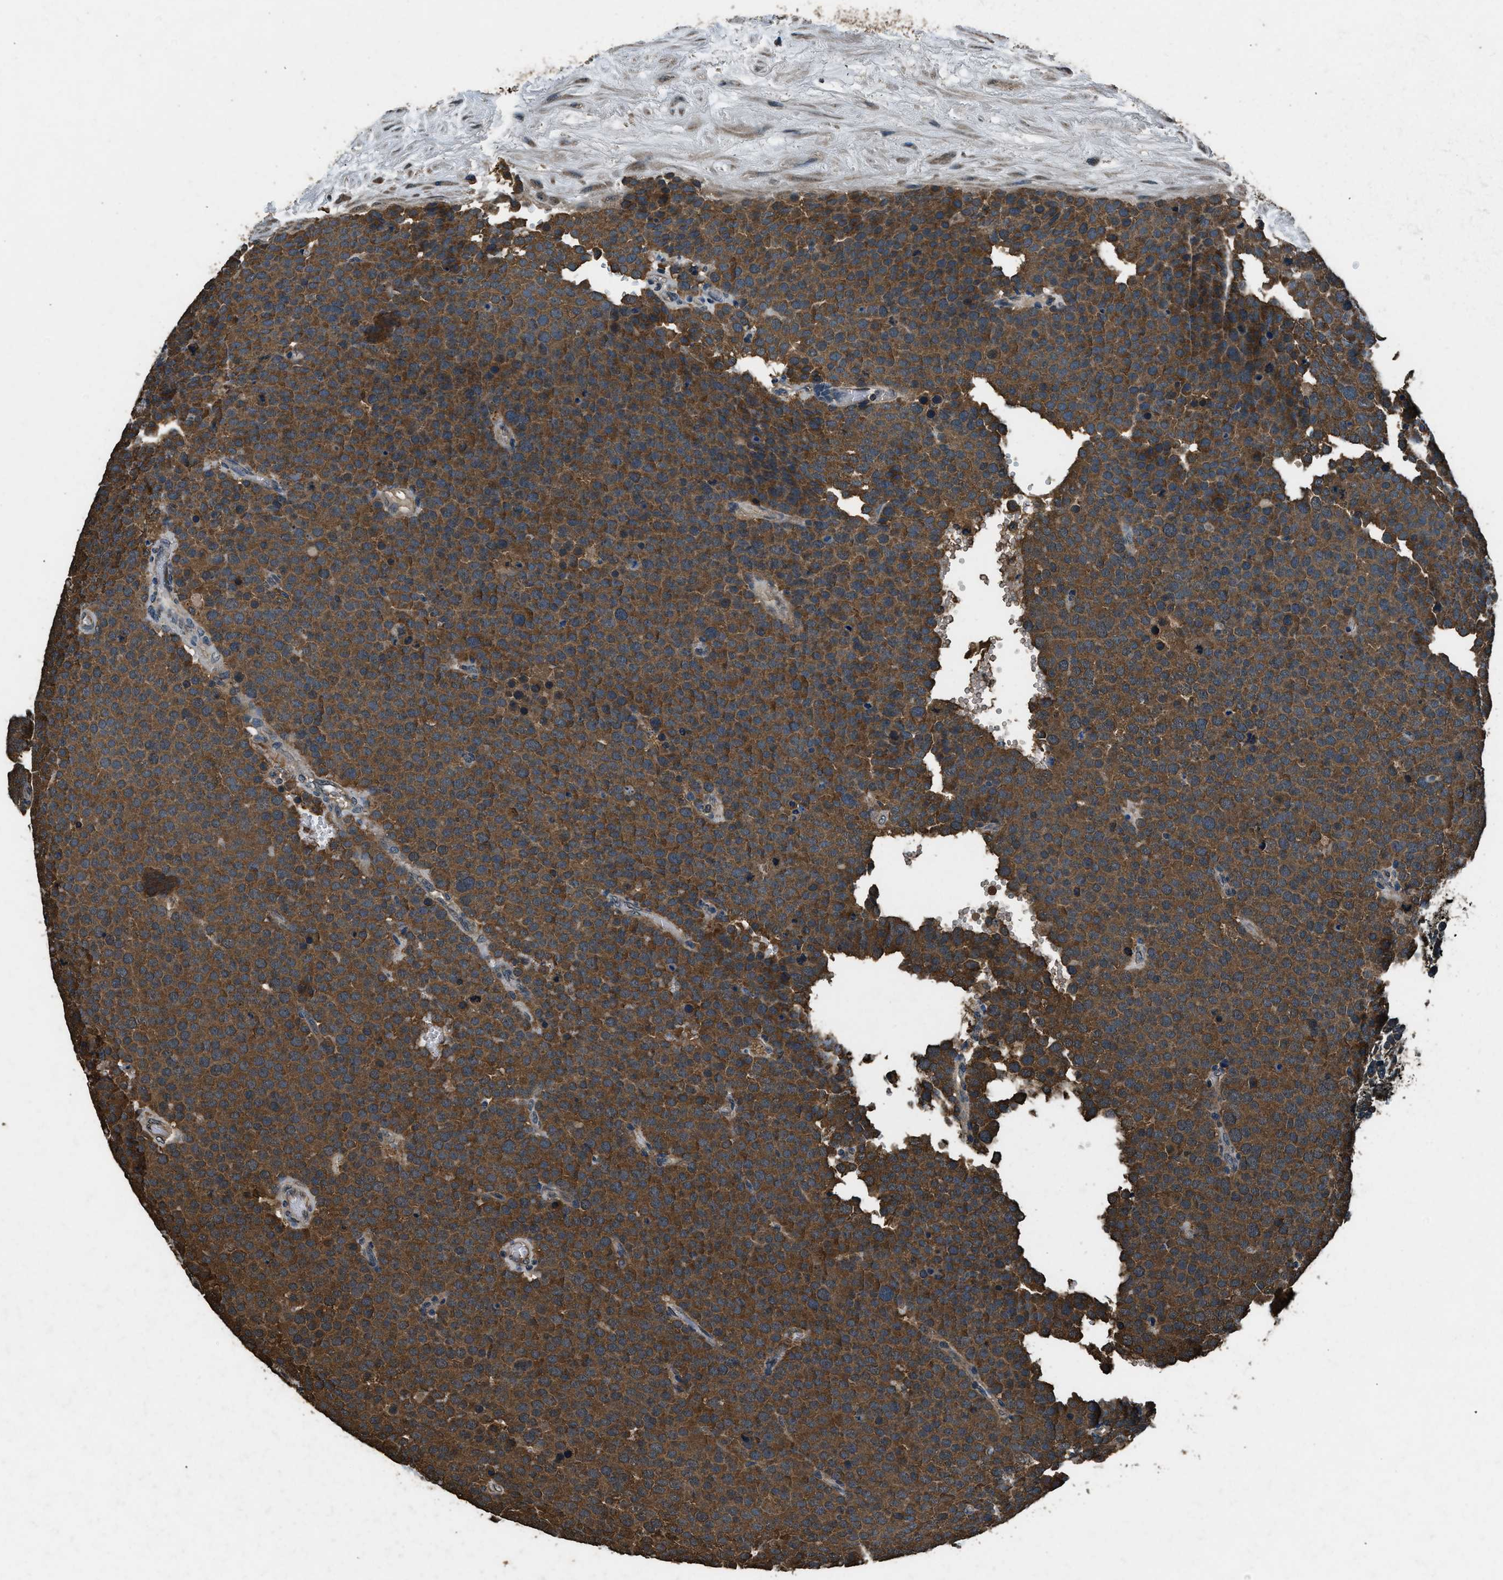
{"staining": {"intensity": "strong", "quantity": ">75%", "location": "cytoplasmic/membranous"}, "tissue": "testis cancer", "cell_type": "Tumor cells", "image_type": "cancer", "snomed": [{"axis": "morphology", "description": "Normal tissue, NOS"}, {"axis": "morphology", "description": "Seminoma, NOS"}, {"axis": "topography", "description": "Testis"}], "caption": "Seminoma (testis) stained with DAB (3,3'-diaminobenzidine) IHC displays high levels of strong cytoplasmic/membranous staining in approximately >75% of tumor cells.", "gene": "SALL3", "patient": {"sex": "male", "age": 71}}